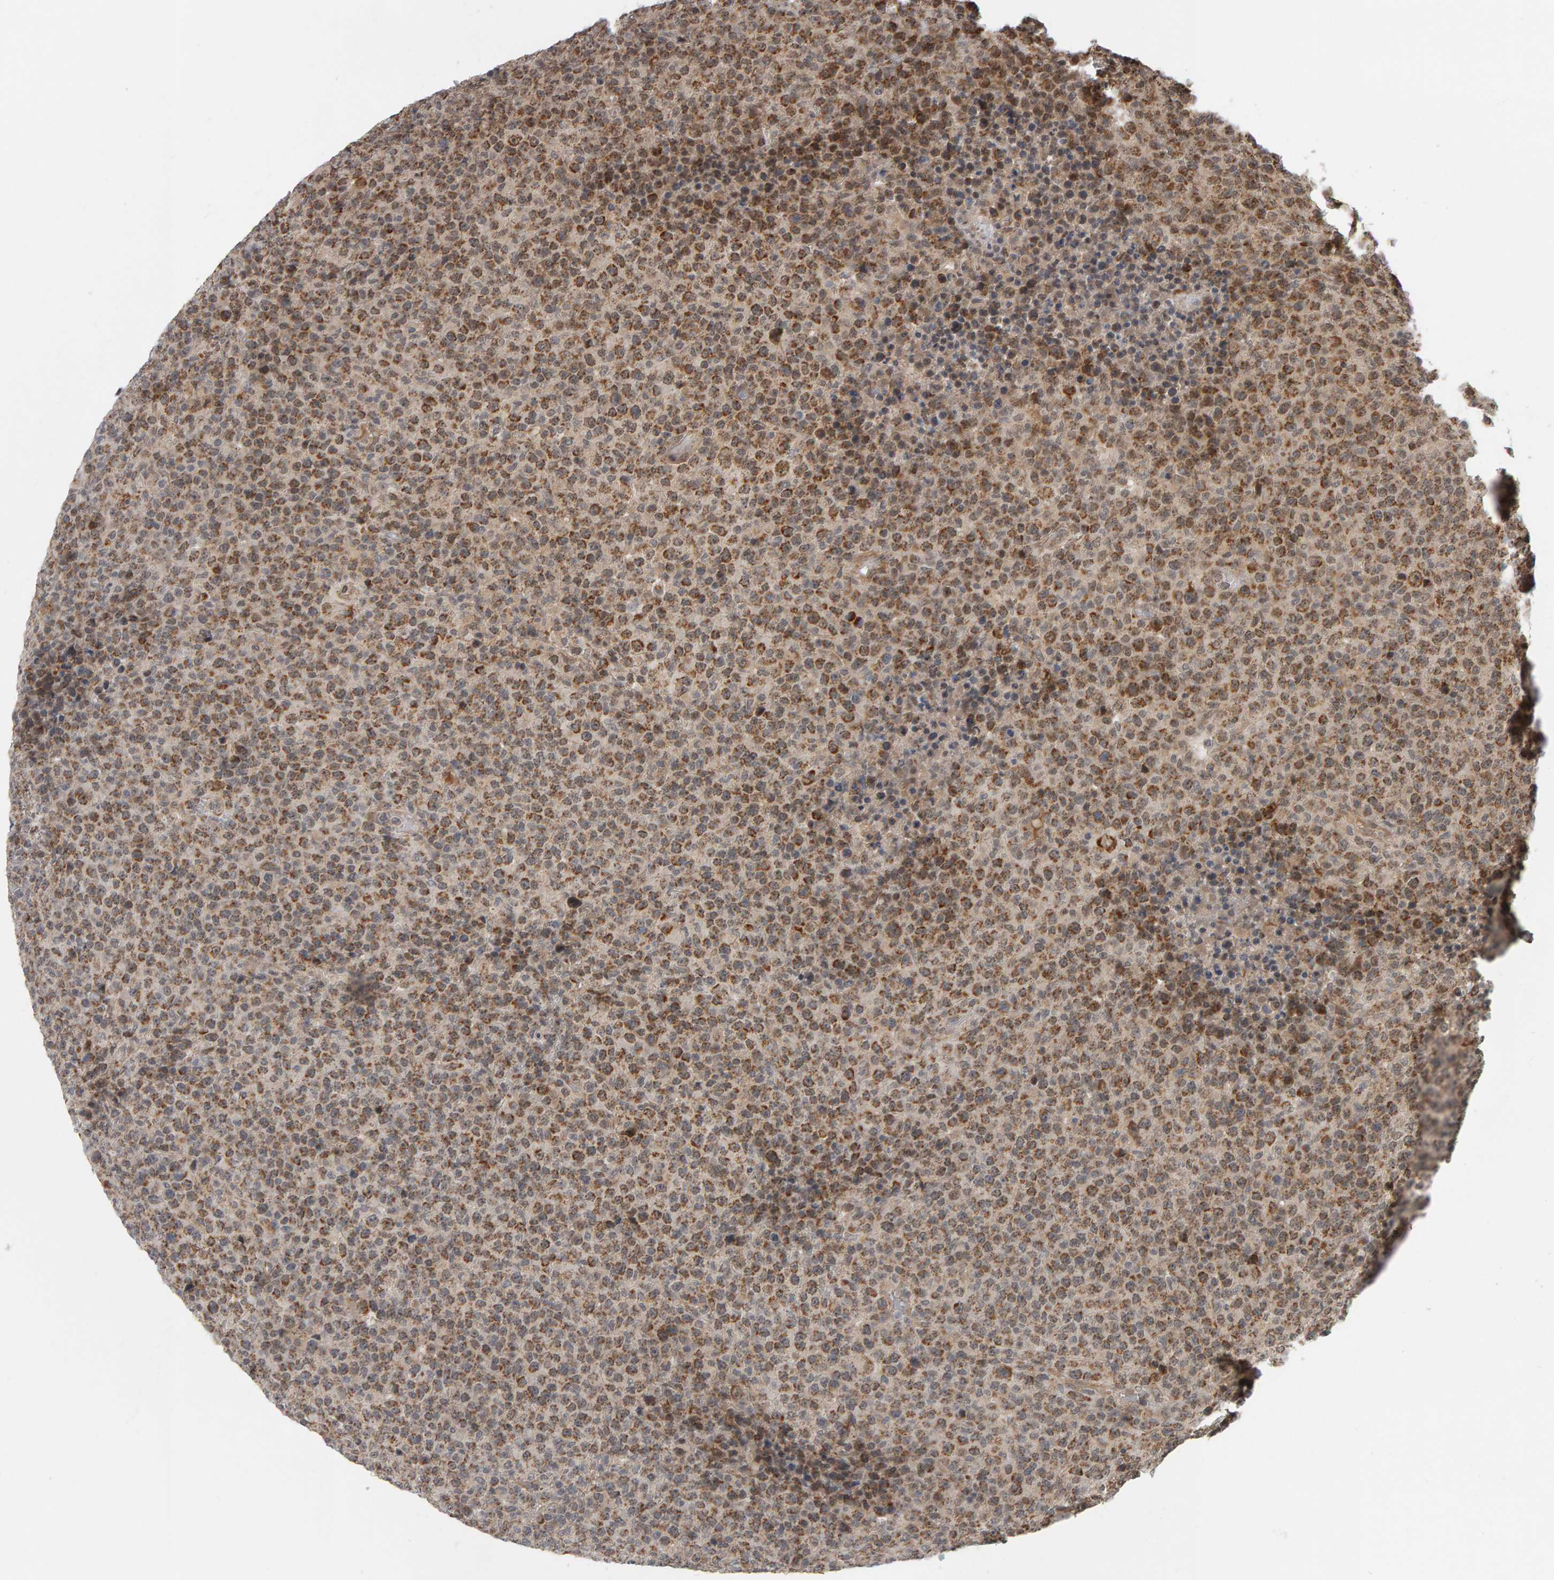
{"staining": {"intensity": "moderate", "quantity": ">75%", "location": "cytoplasmic/membranous"}, "tissue": "lymphoma", "cell_type": "Tumor cells", "image_type": "cancer", "snomed": [{"axis": "morphology", "description": "Malignant lymphoma, non-Hodgkin's type, High grade"}, {"axis": "topography", "description": "Lymph node"}], "caption": "High-magnification brightfield microscopy of malignant lymphoma, non-Hodgkin's type (high-grade) stained with DAB (3,3'-diaminobenzidine) (brown) and counterstained with hematoxylin (blue). tumor cells exhibit moderate cytoplasmic/membranous positivity is appreciated in approximately>75% of cells.", "gene": "DAP3", "patient": {"sex": "male", "age": 13}}